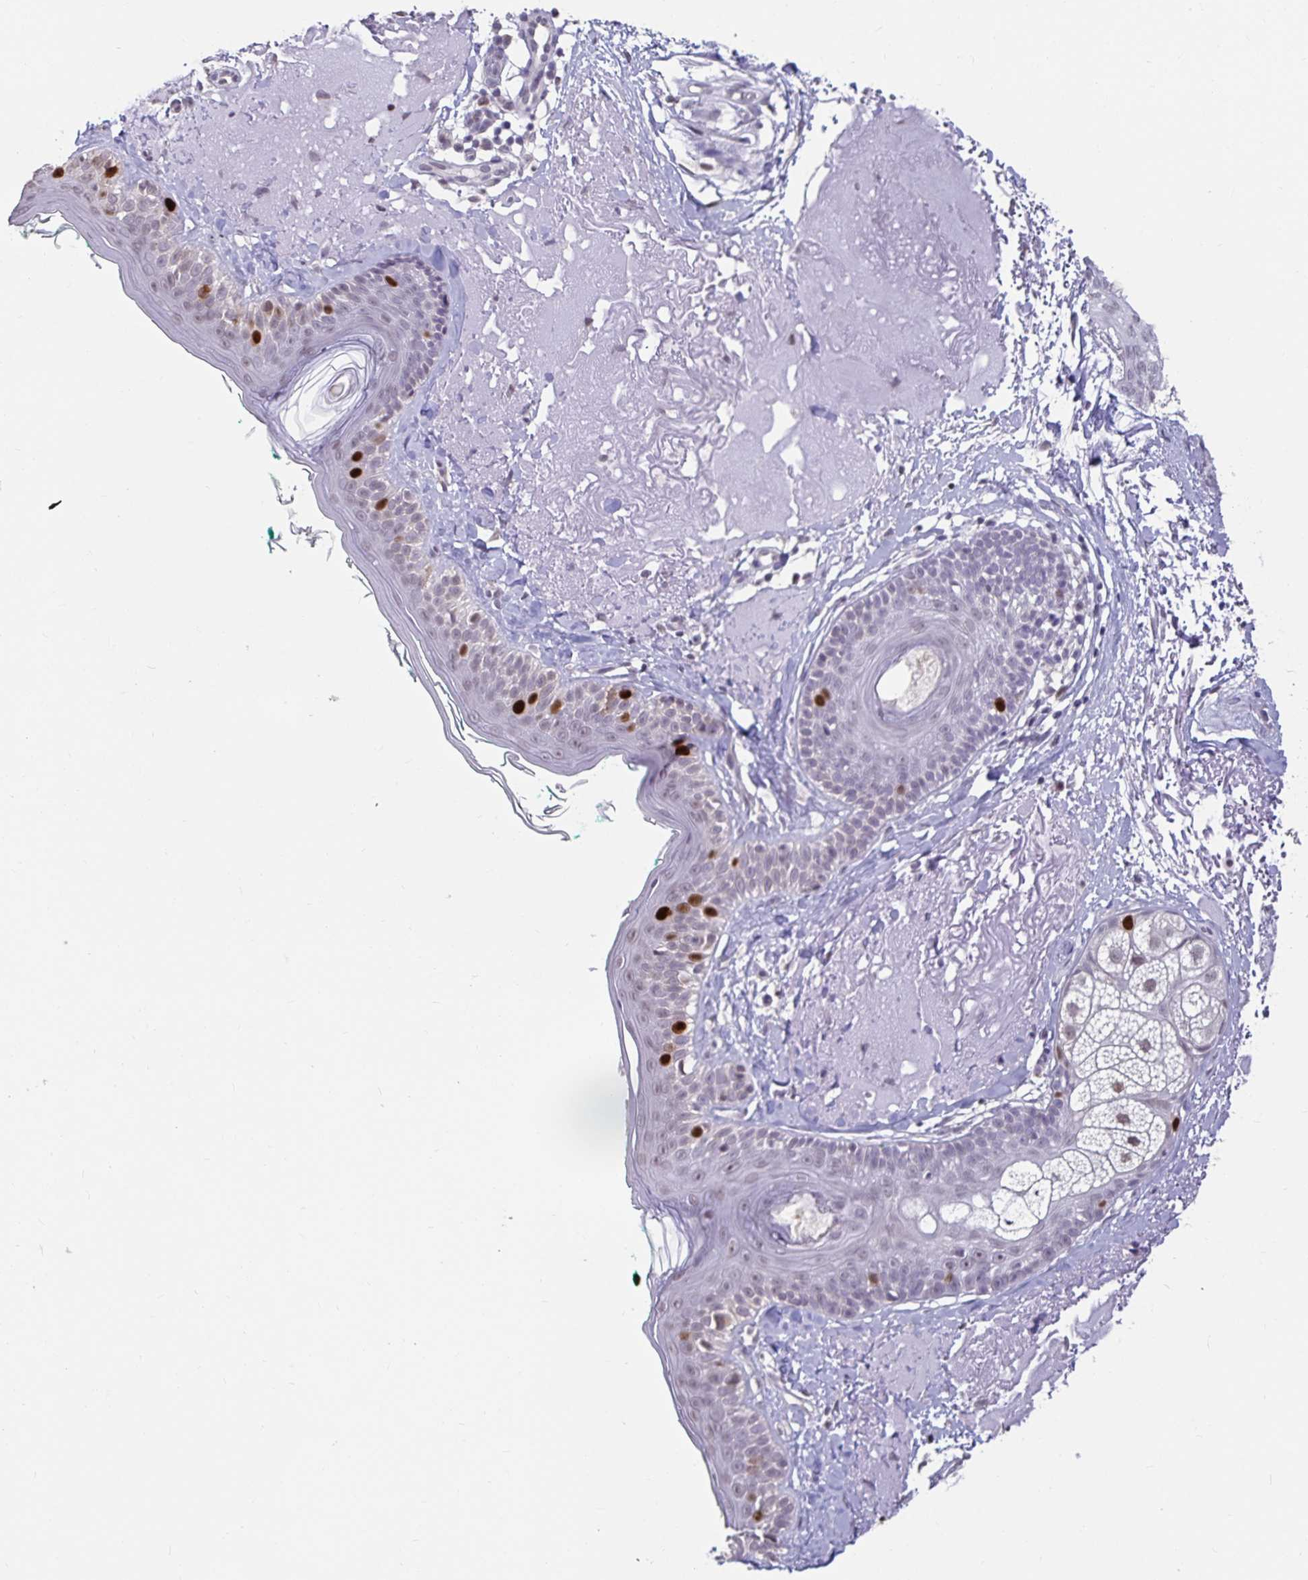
{"staining": {"intensity": "negative", "quantity": "none", "location": "none"}, "tissue": "skin", "cell_type": "Fibroblasts", "image_type": "normal", "snomed": [{"axis": "morphology", "description": "Normal tissue, NOS"}, {"axis": "topography", "description": "Skin"}], "caption": "Immunohistochemistry (IHC) of benign human skin demonstrates no expression in fibroblasts.", "gene": "ANLN", "patient": {"sex": "male", "age": 73}}